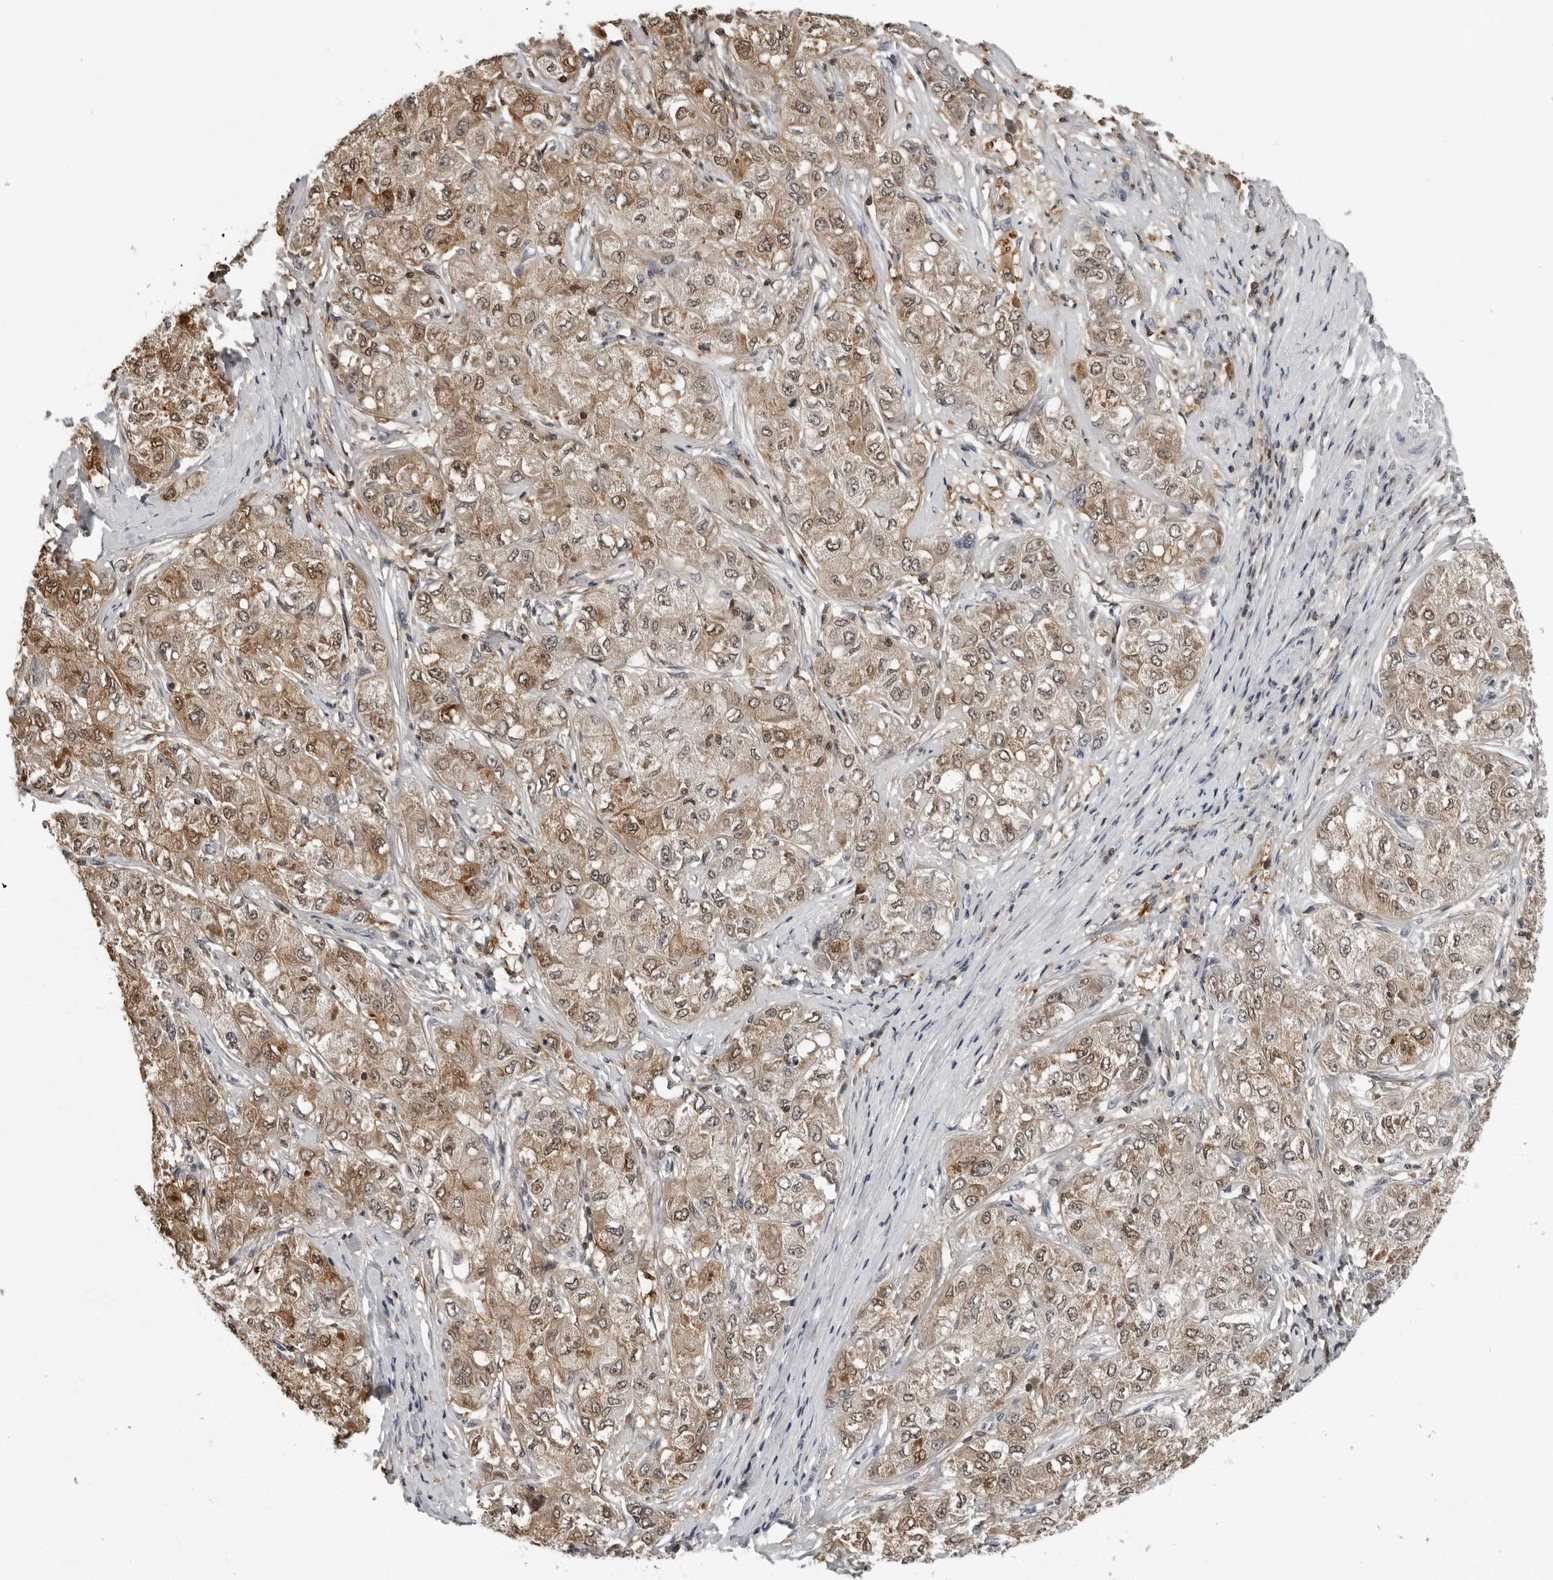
{"staining": {"intensity": "moderate", "quantity": ">75%", "location": "cytoplasmic/membranous"}, "tissue": "liver cancer", "cell_type": "Tumor cells", "image_type": "cancer", "snomed": [{"axis": "morphology", "description": "Carcinoma, Hepatocellular, NOS"}, {"axis": "topography", "description": "Liver"}], "caption": "This photomicrograph shows liver cancer stained with immunohistochemistry to label a protein in brown. The cytoplasmic/membranous of tumor cells show moderate positivity for the protein. Nuclei are counter-stained blue.", "gene": "HSPH1", "patient": {"sex": "male", "age": 80}}